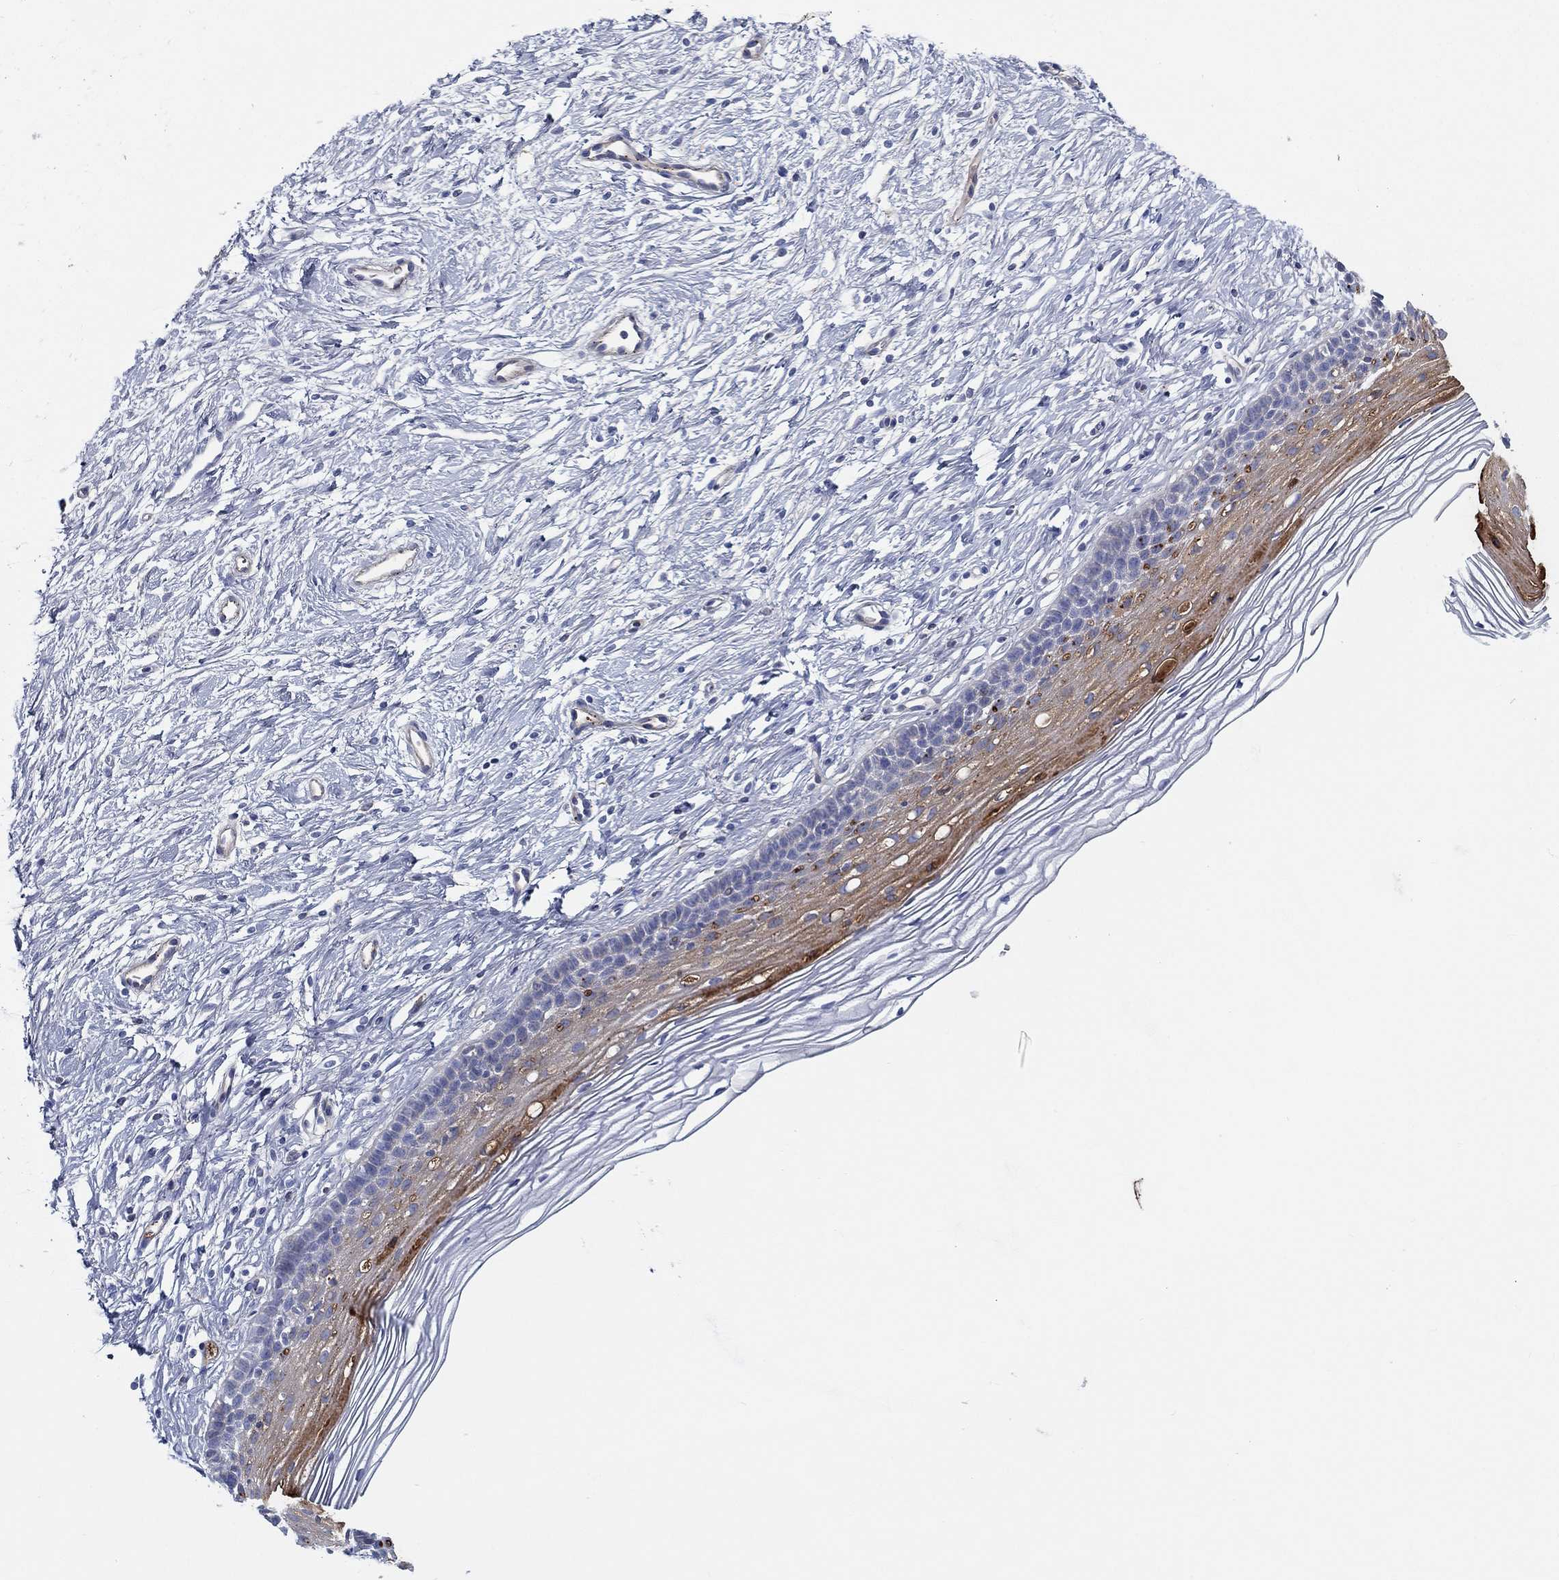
{"staining": {"intensity": "negative", "quantity": "none", "location": "none"}, "tissue": "cervix", "cell_type": "Glandular cells", "image_type": "normal", "snomed": [{"axis": "morphology", "description": "Normal tissue, NOS"}, {"axis": "topography", "description": "Cervix"}], "caption": "Immunohistochemical staining of benign human cervix reveals no significant expression in glandular cells.", "gene": "IFNB1", "patient": {"sex": "female", "age": 39}}